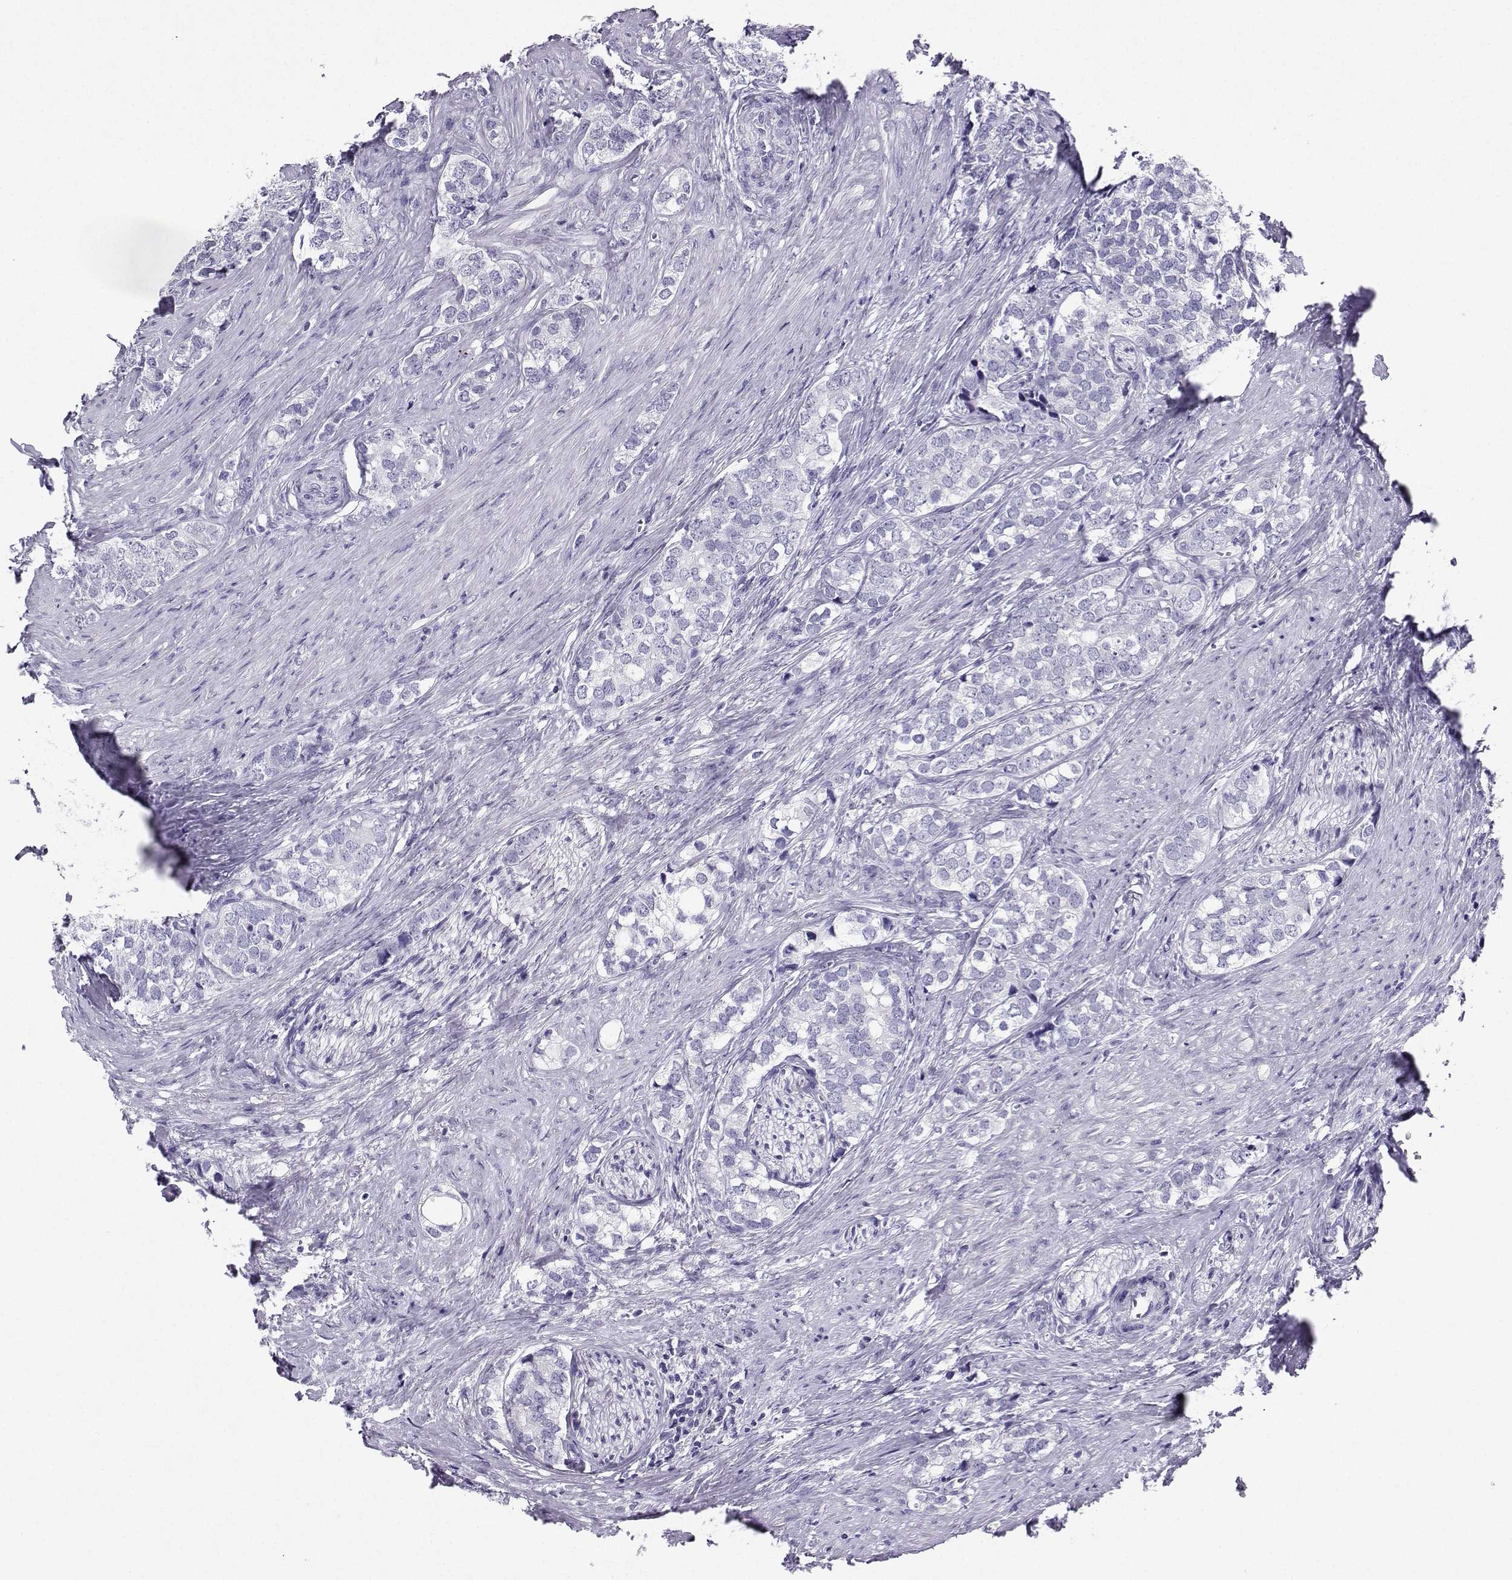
{"staining": {"intensity": "negative", "quantity": "none", "location": "none"}, "tissue": "prostate cancer", "cell_type": "Tumor cells", "image_type": "cancer", "snomed": [{"axis": "morphology", "description": "Adenocarcinoma, NOS"}, {"axis": "topography", "description": "Prostate and seminal vesicle, NOS"}], "caption": "Immunohistochemistry photomicrograph of neoplastic tissue: human prostate cancer (adenocarcinoma) stained with DAB reveals no significant protein expression in tumor cells. (DAB (3,3'-diaminobenzidine) IHC with hematoxylin counter stain).", "gene": "GRIK4", "patient": {"sex": "male", "age": 63}}